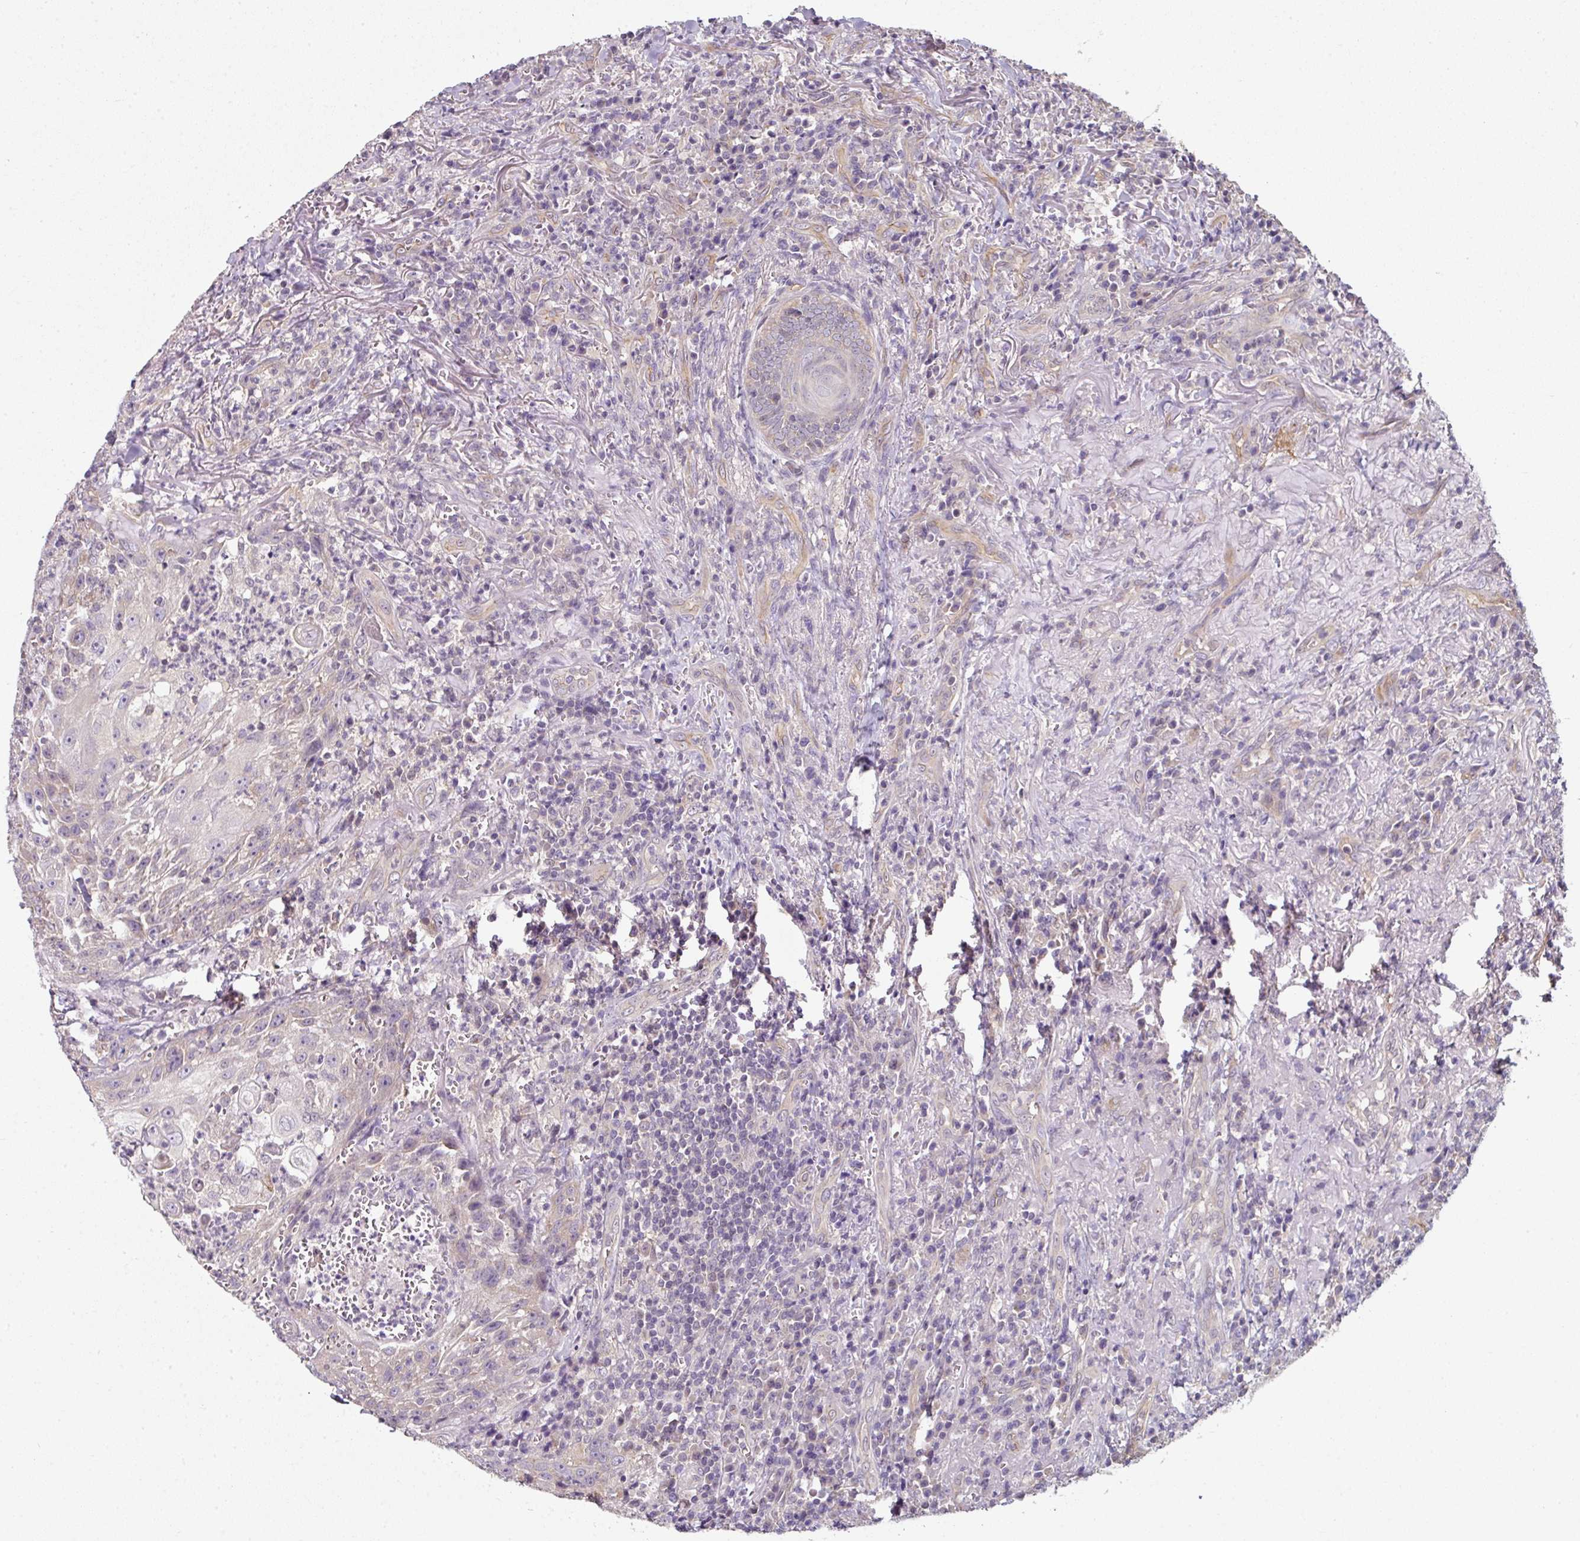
{"staining": {"intensity": "negative", "quantity": "none", "location": "none"}, "tissue": "head and neck cancer", "cell_type": "Tumor cells", "image_type": "cancer", "snomed": [{"axis": "morphology", "description": "Normal tissue, NOS"}, {"axis": "morphology", "description": "Squamous cell carcinoma, NOS"}, {"axis": "topography", "description": "Oral tissue"}, {"axis": "topography", "description": "Head-Neck"}], "caption": "This is an IHC micrograph of head and neck cancer. There is no staining in tumor cells.", "gene": "C19orf33", "patient": {"sex": "female", "age": 70}}